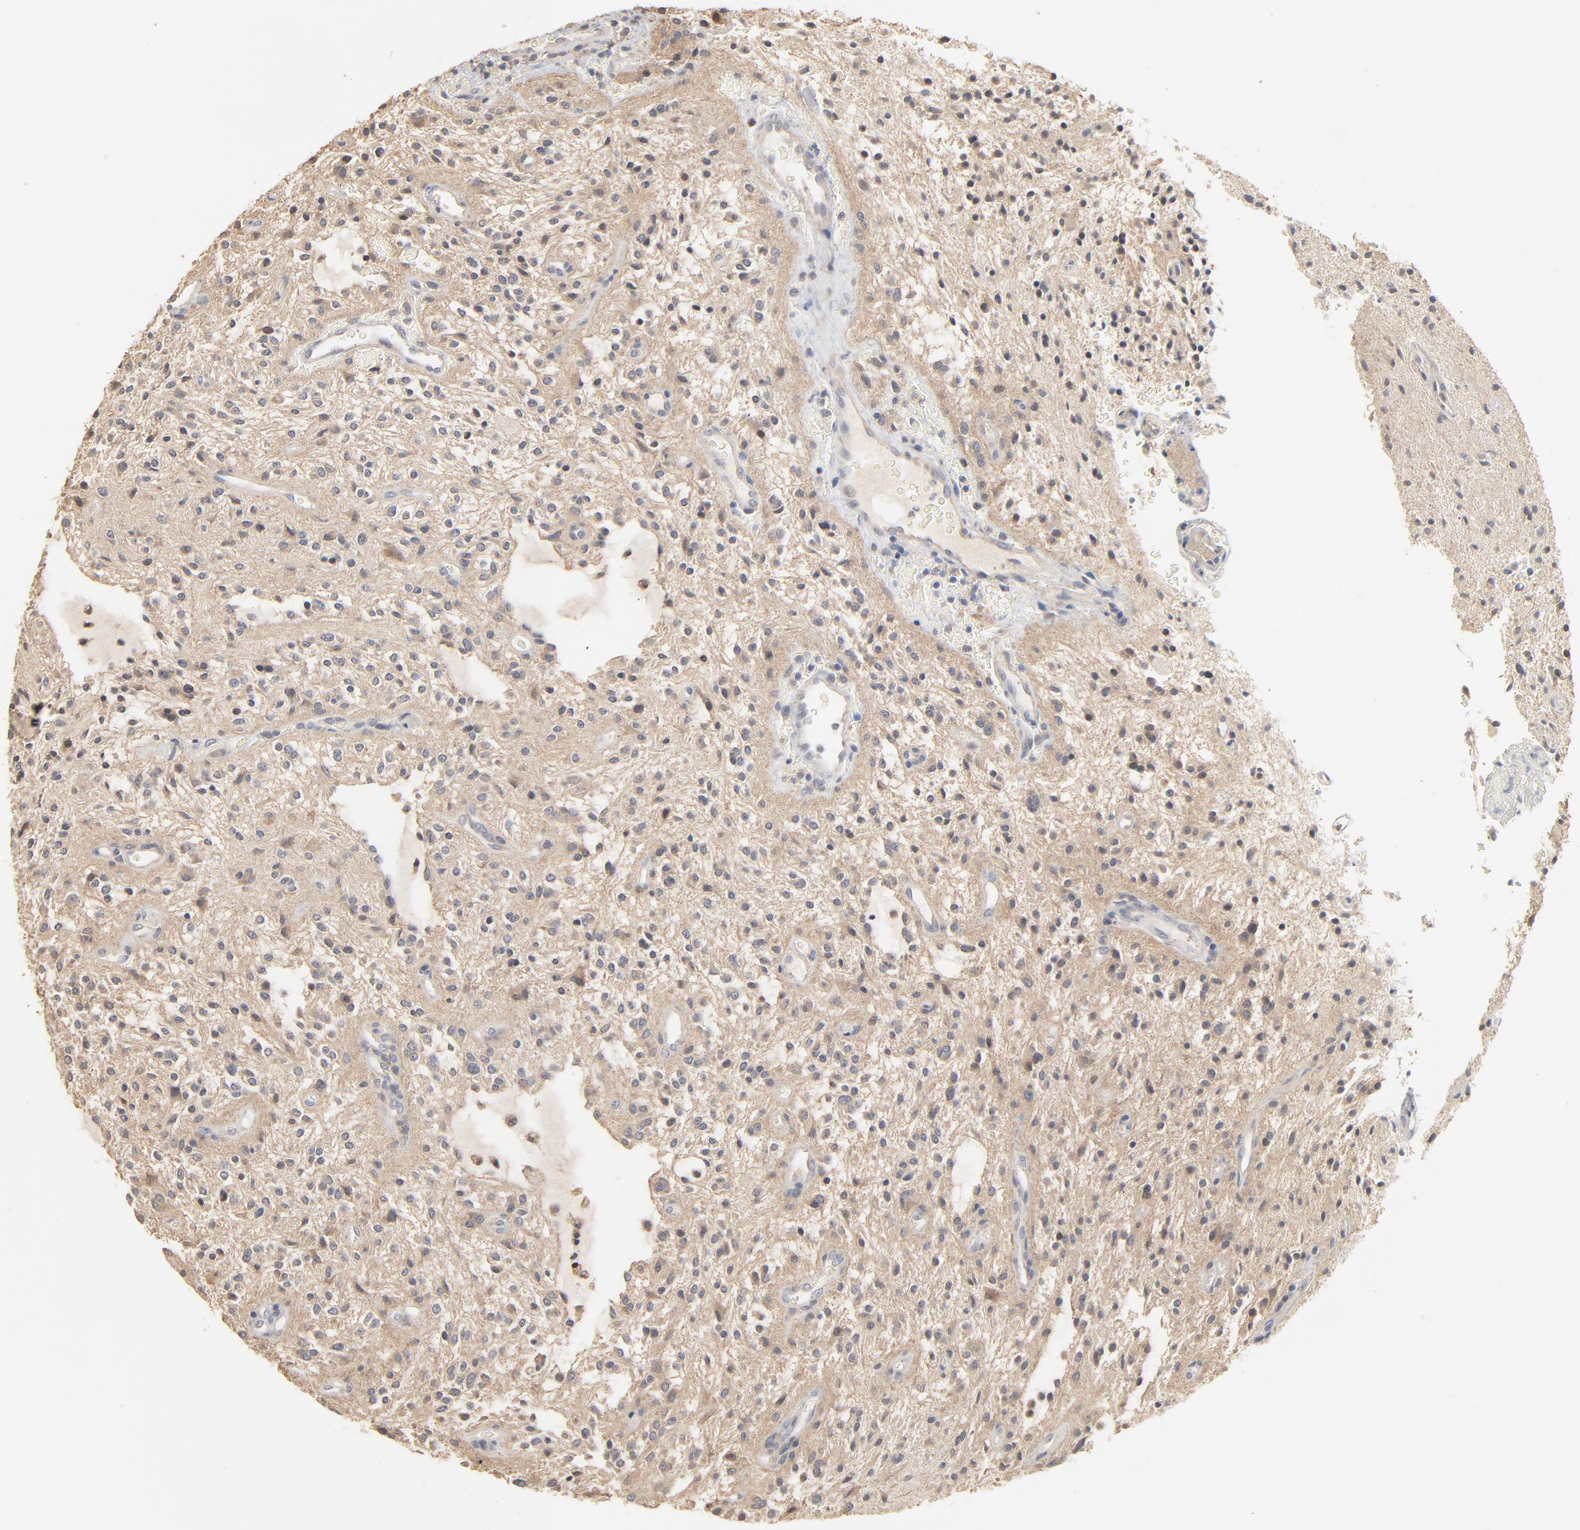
{"staining": {"intensity": "negative", "quantity": "none", "location": "none"}, "tissue": "glioma", "cell_type": "Tumor cells", "image_type": "cancer", "snomed": [{"axis": "morphology", "description": "Glioma, malignant, NOS"}, {"axis": "topography", "description": "Cerebellum"}], "caption": "Immunohistochemistry (IHC) image of neoplastic tissue: glioma (malignant) stained with DAB displays no significant protein expression in tumor cells. (DAB immunohistochemistry (IHC) with hematoxylin counter stain).", "gene": "ZDHHC8", "patient": {"sex": "female", "age": 10}}